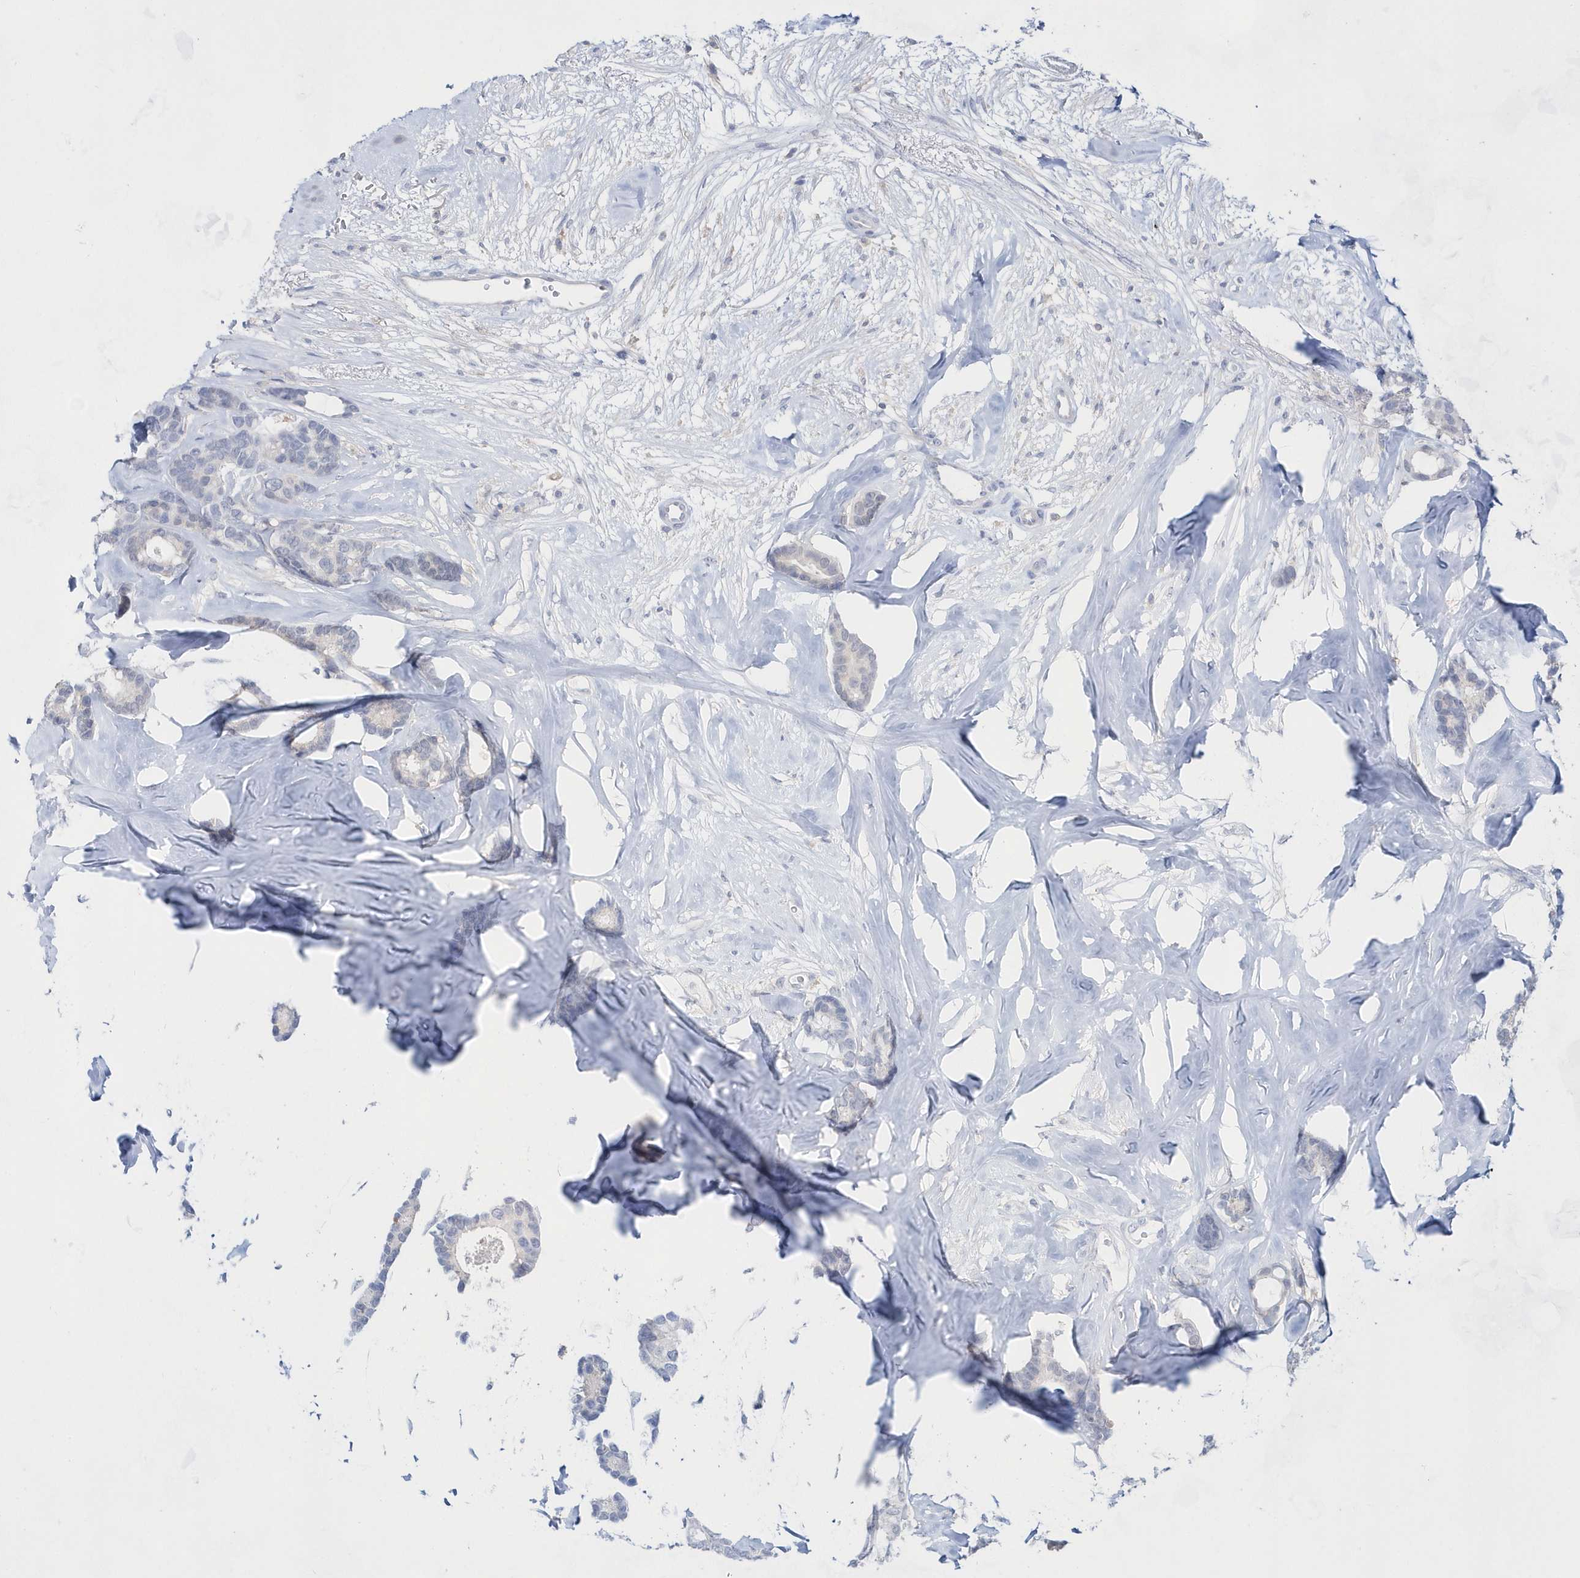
{"staining": {"intensity": "negative", "quantity": "none", "location": "none"}, "tissue": "breast cancer", "cell_type": "Tumor cells", "image_type": "cancer", "snomed": [{"axis": "morphology", "description": "Duct carcinoma"}, {"axis": "topography", "description": "Breast"}], "caption": "Infiltrating ductal carcinoma (breast) was stained to show a protein in brown. There is no significant positivity in tumor cells. The staining was performed using DAB (3,3'-diaminobenzidine) to visualize the protein expression in brown, while the nuclei were stained in blue with hematoxylin (Magnification: 20x).", "gene": "BDH2", "patient": {"sex": "female", "age": 87}}